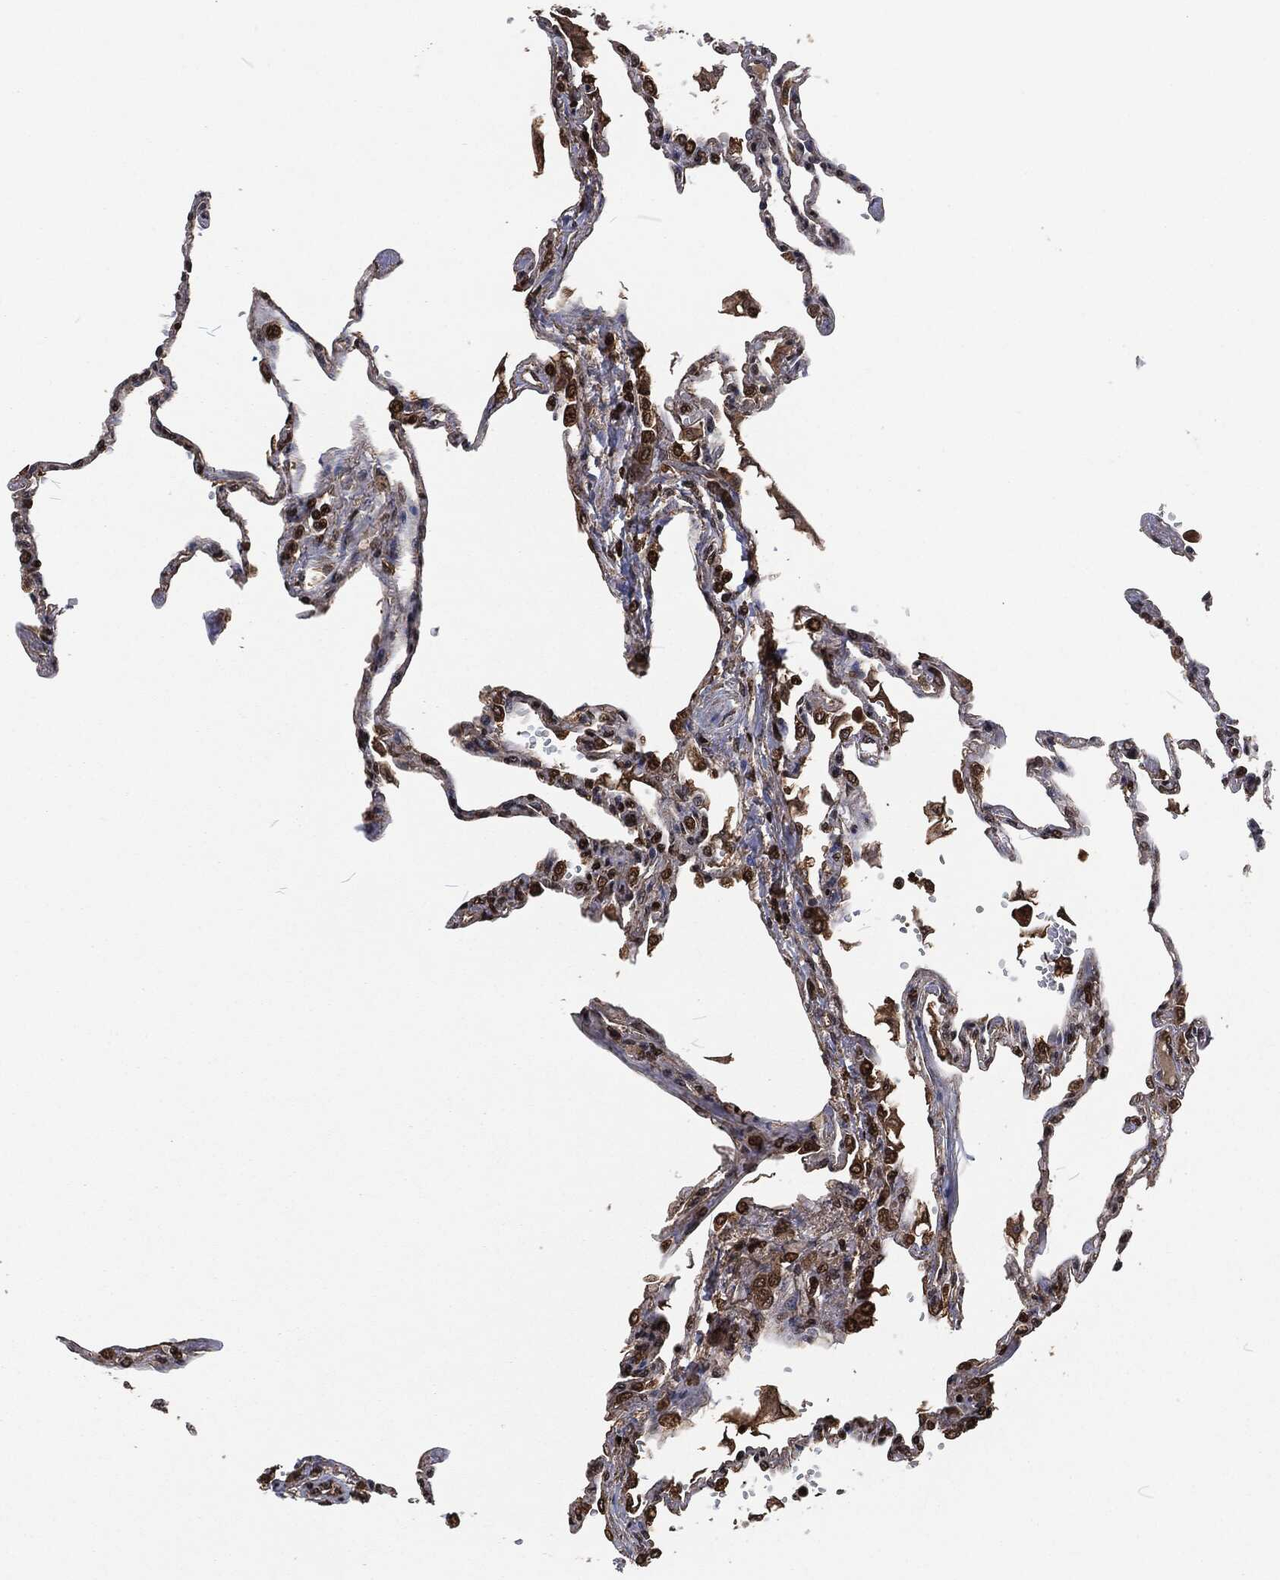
{"staining": {"intensity": "strong", "quantity": ">75%", "location": "nuclear"}, "tissue": "lung", "cell_type": "Alveolar cells", "image_type": "normal", "snomed": [{"axis": "morphology", "description": "Normal tissue, NOS"}, {"axis": "topography", "description": "Lung"}], "caption": "Lung stained for a protein (brown) demonstrates strong nuclear positive expression in approximately >75% of alveolar cells.", "gene": "SNAI1", "patient": {"sex": "male", "age": 78}}